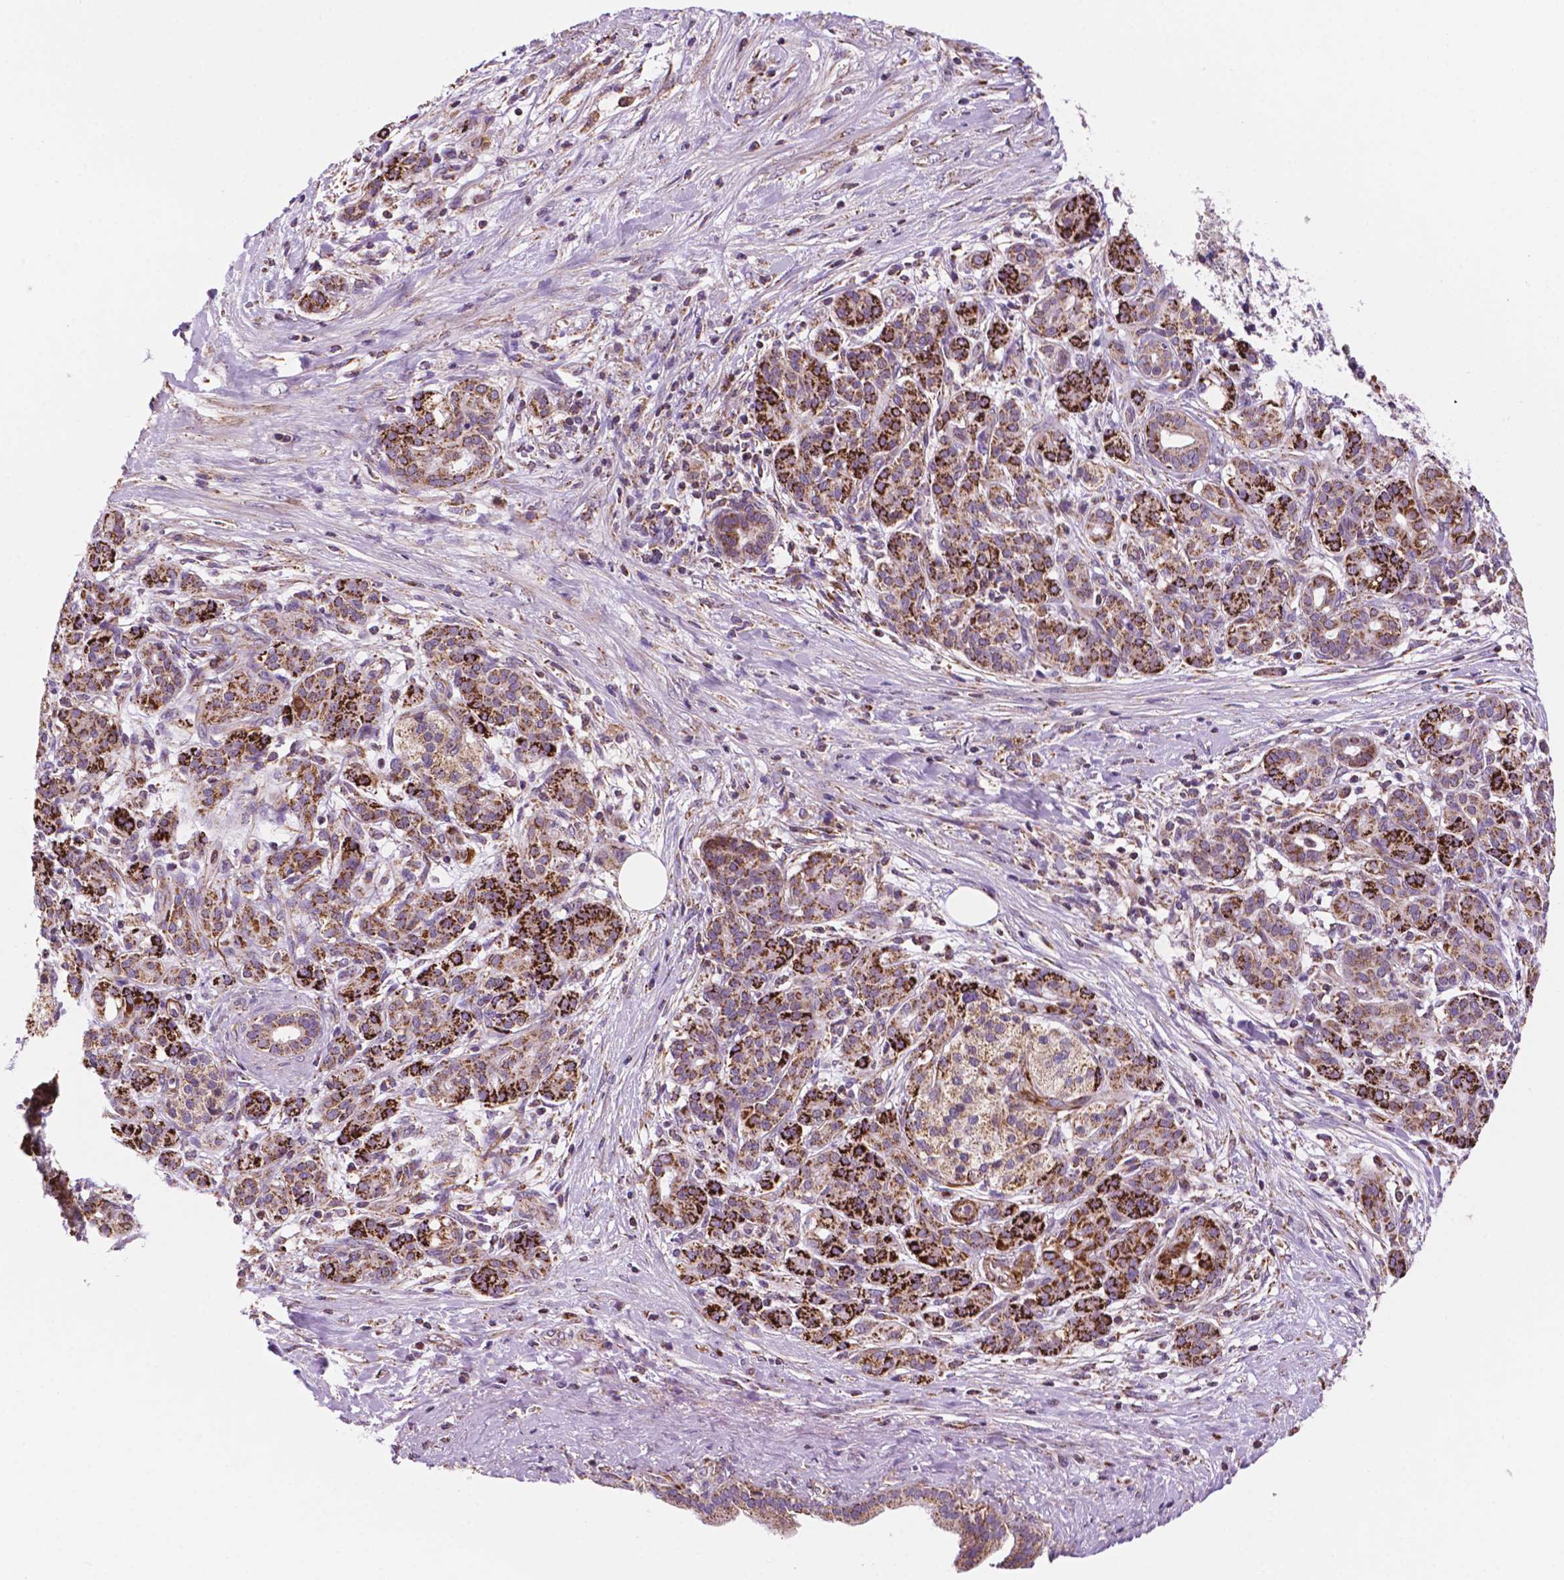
{"staining": {"intensity": "strong", "quantity": ">75%", "location": "cytoplasmic/membranous"}, "tissue": "pancreatic cancer", "cell_type": "Tumor cells", "image_type": "cancer", "snomed": [{"axis": "morphology", "description": "Adenocarcinoma, NOS"}, {"axis": "topography", "description": "Pancreas"}], "caption": "Protein expression analysis of human pancreatic adenocarcinoma reveals strong cytoplasmic/membranous staining in approximately >75% of tumor cells. (brown staining indicates protein expression, while blue staining denotes nuclei).", "gene": "GEMIN4", "patient": {"sex": "male", "age": 44}}